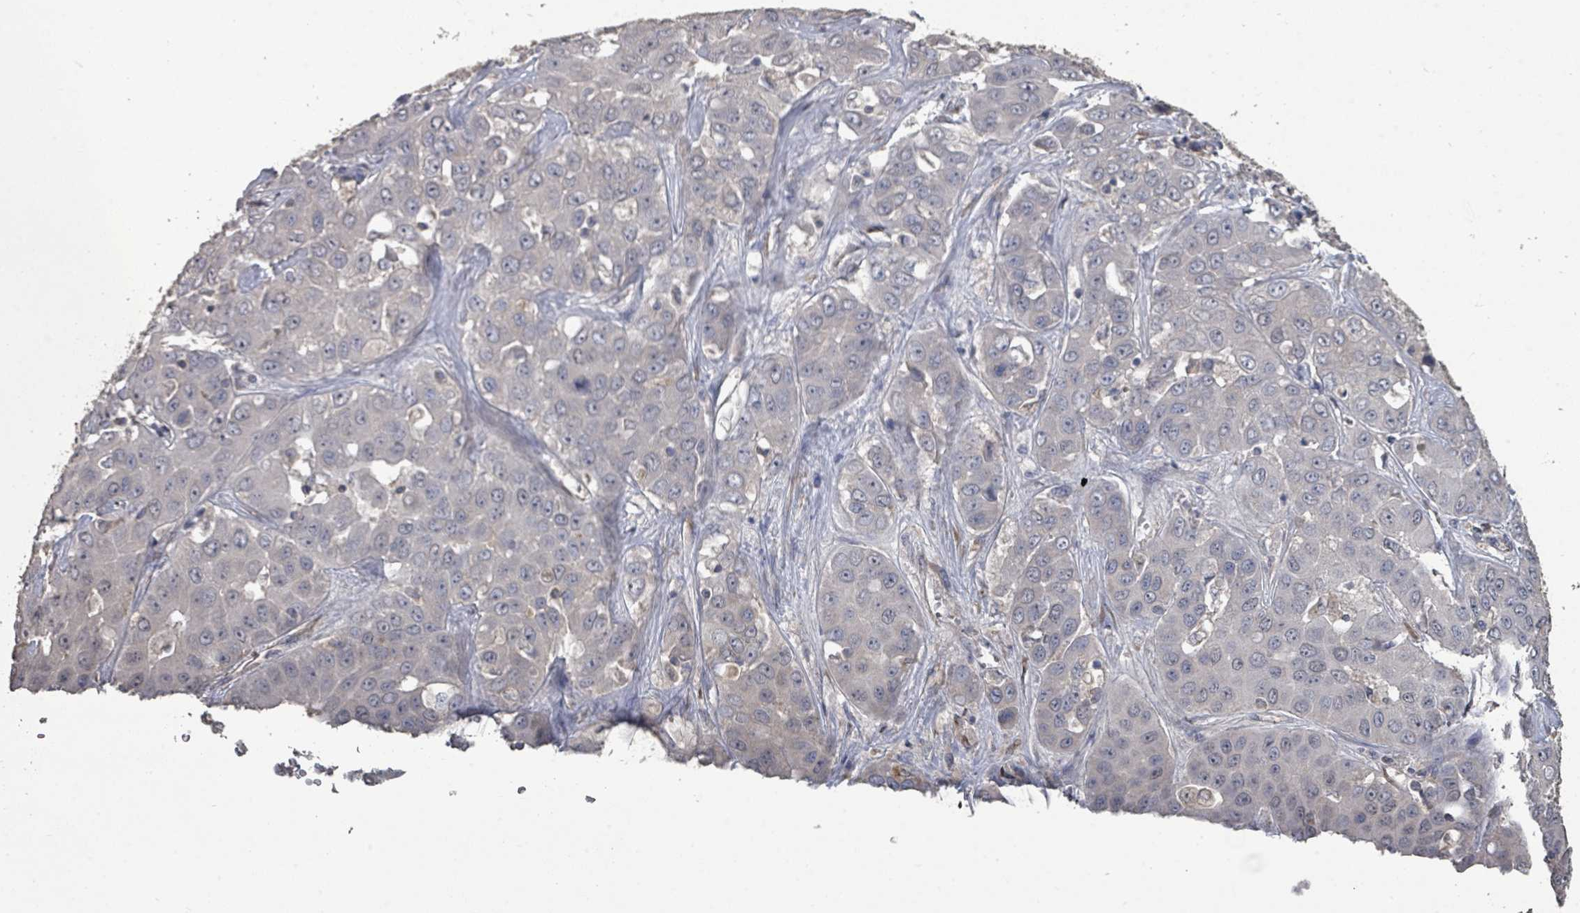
{"staining": {"intensity": "negative", "quantity": "none", "location": "none"}, "tissue": "liver cancer", "cell_type": "Tumor cells", "image_type": "cancer", "snomed": [{"axis": "morphology", "description": "Cholangiocarcinoma"}, {"axis": "topography", "description": "Liver"}], "caption": "Histopathology image shows no significant protein positivity in tumor cells of cholangiocarcinoma (liver).", "gene": "SLC9A7", "patient": {"sex": "female", "age": 52}}